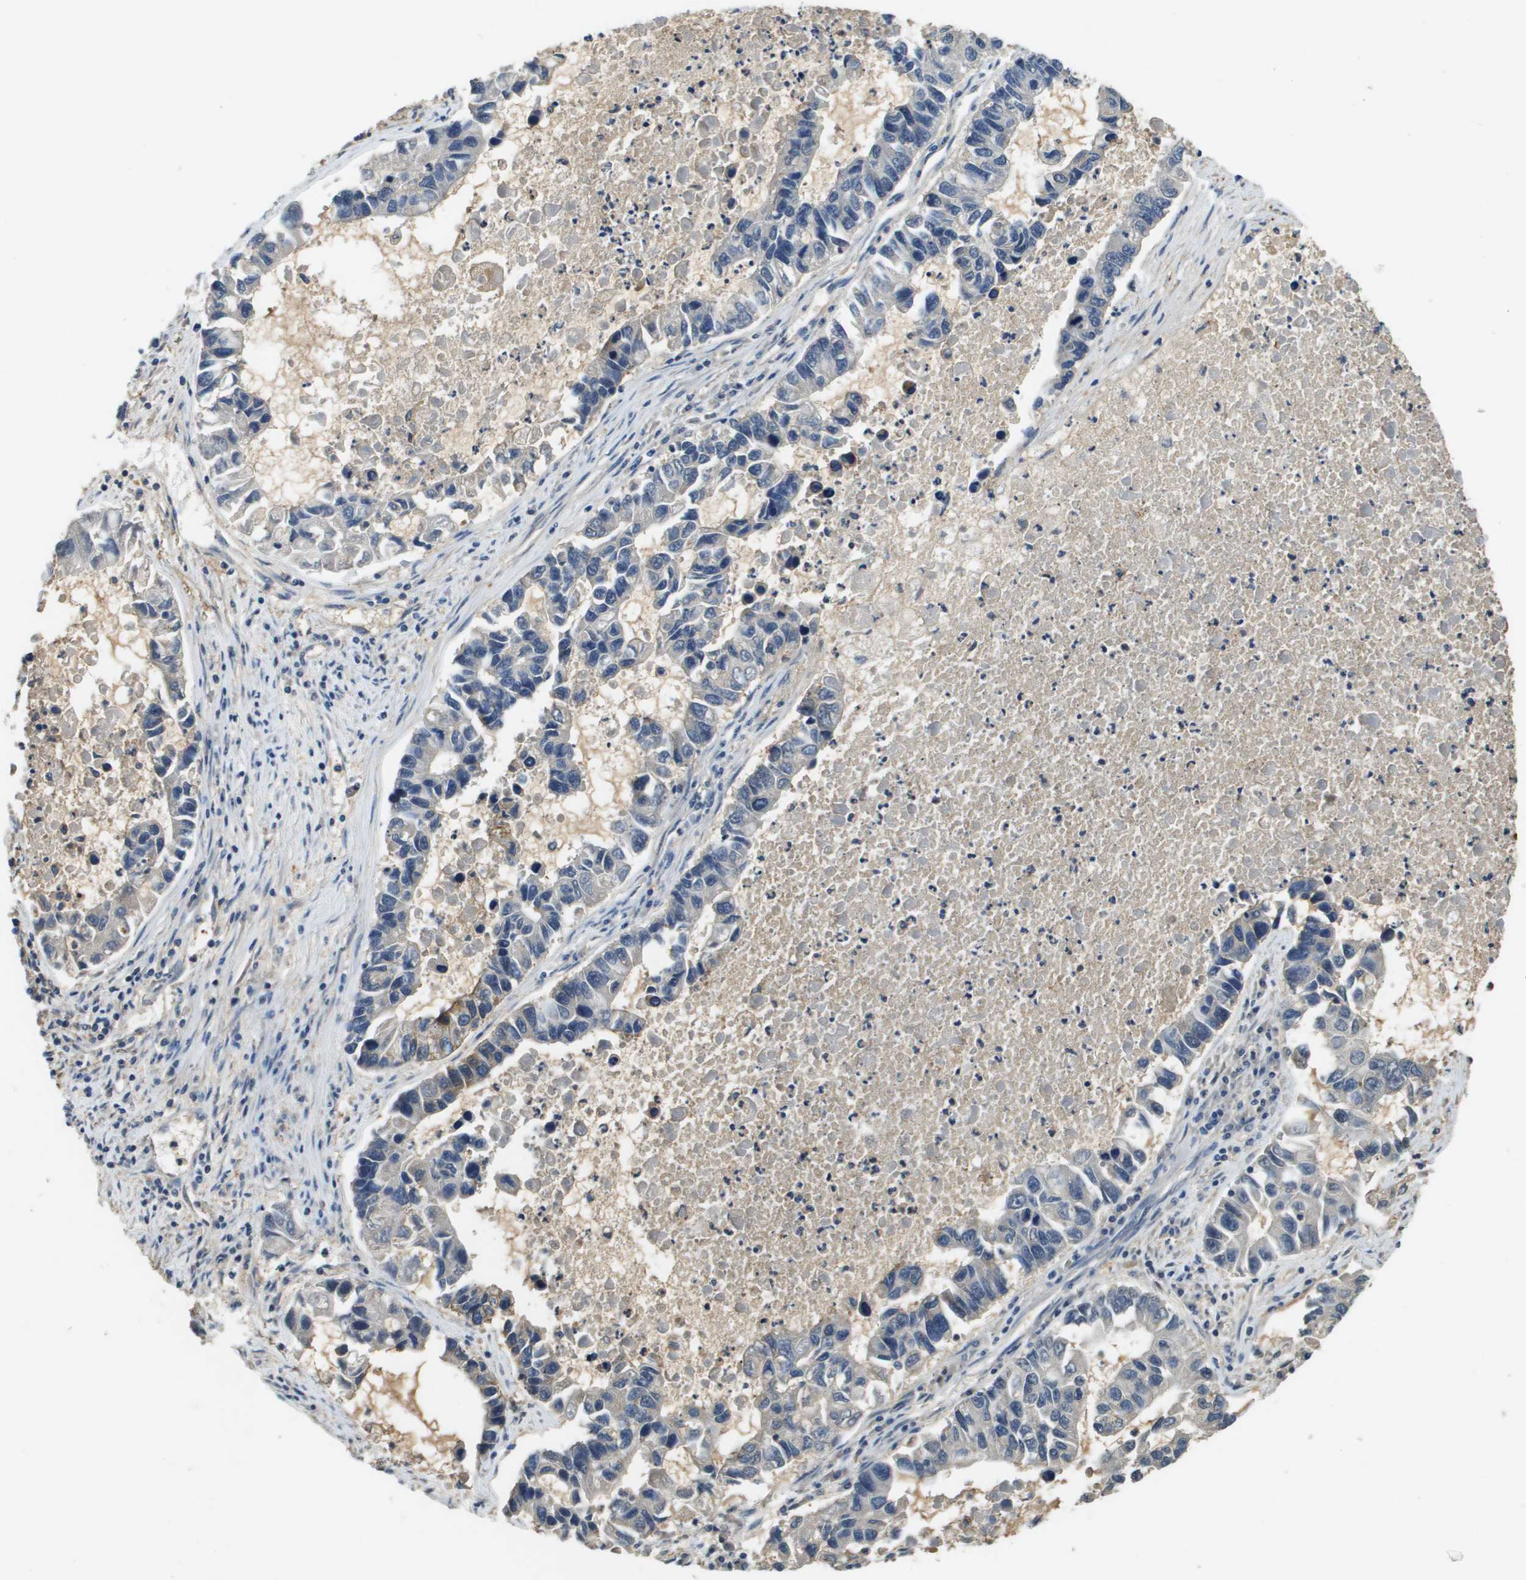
{"staining": {"intensity": "negative", "quantity": "none", "location": "none"}, "tissue": "lung cancer", "cell_type": "Tumor cells", "image_type": "cancer", "snomed": [{"axis": "morphology", "description": "Adenocarcinoma, NOS"}, {"axis": "topography", "description": "Lung"}], "caption": "The photomicrograph reveals no significant expression in tumor cells of adenocarcinoma (lung).", "gene": "SLC16A3", "patient": {"sex": "female", "age": 51}}